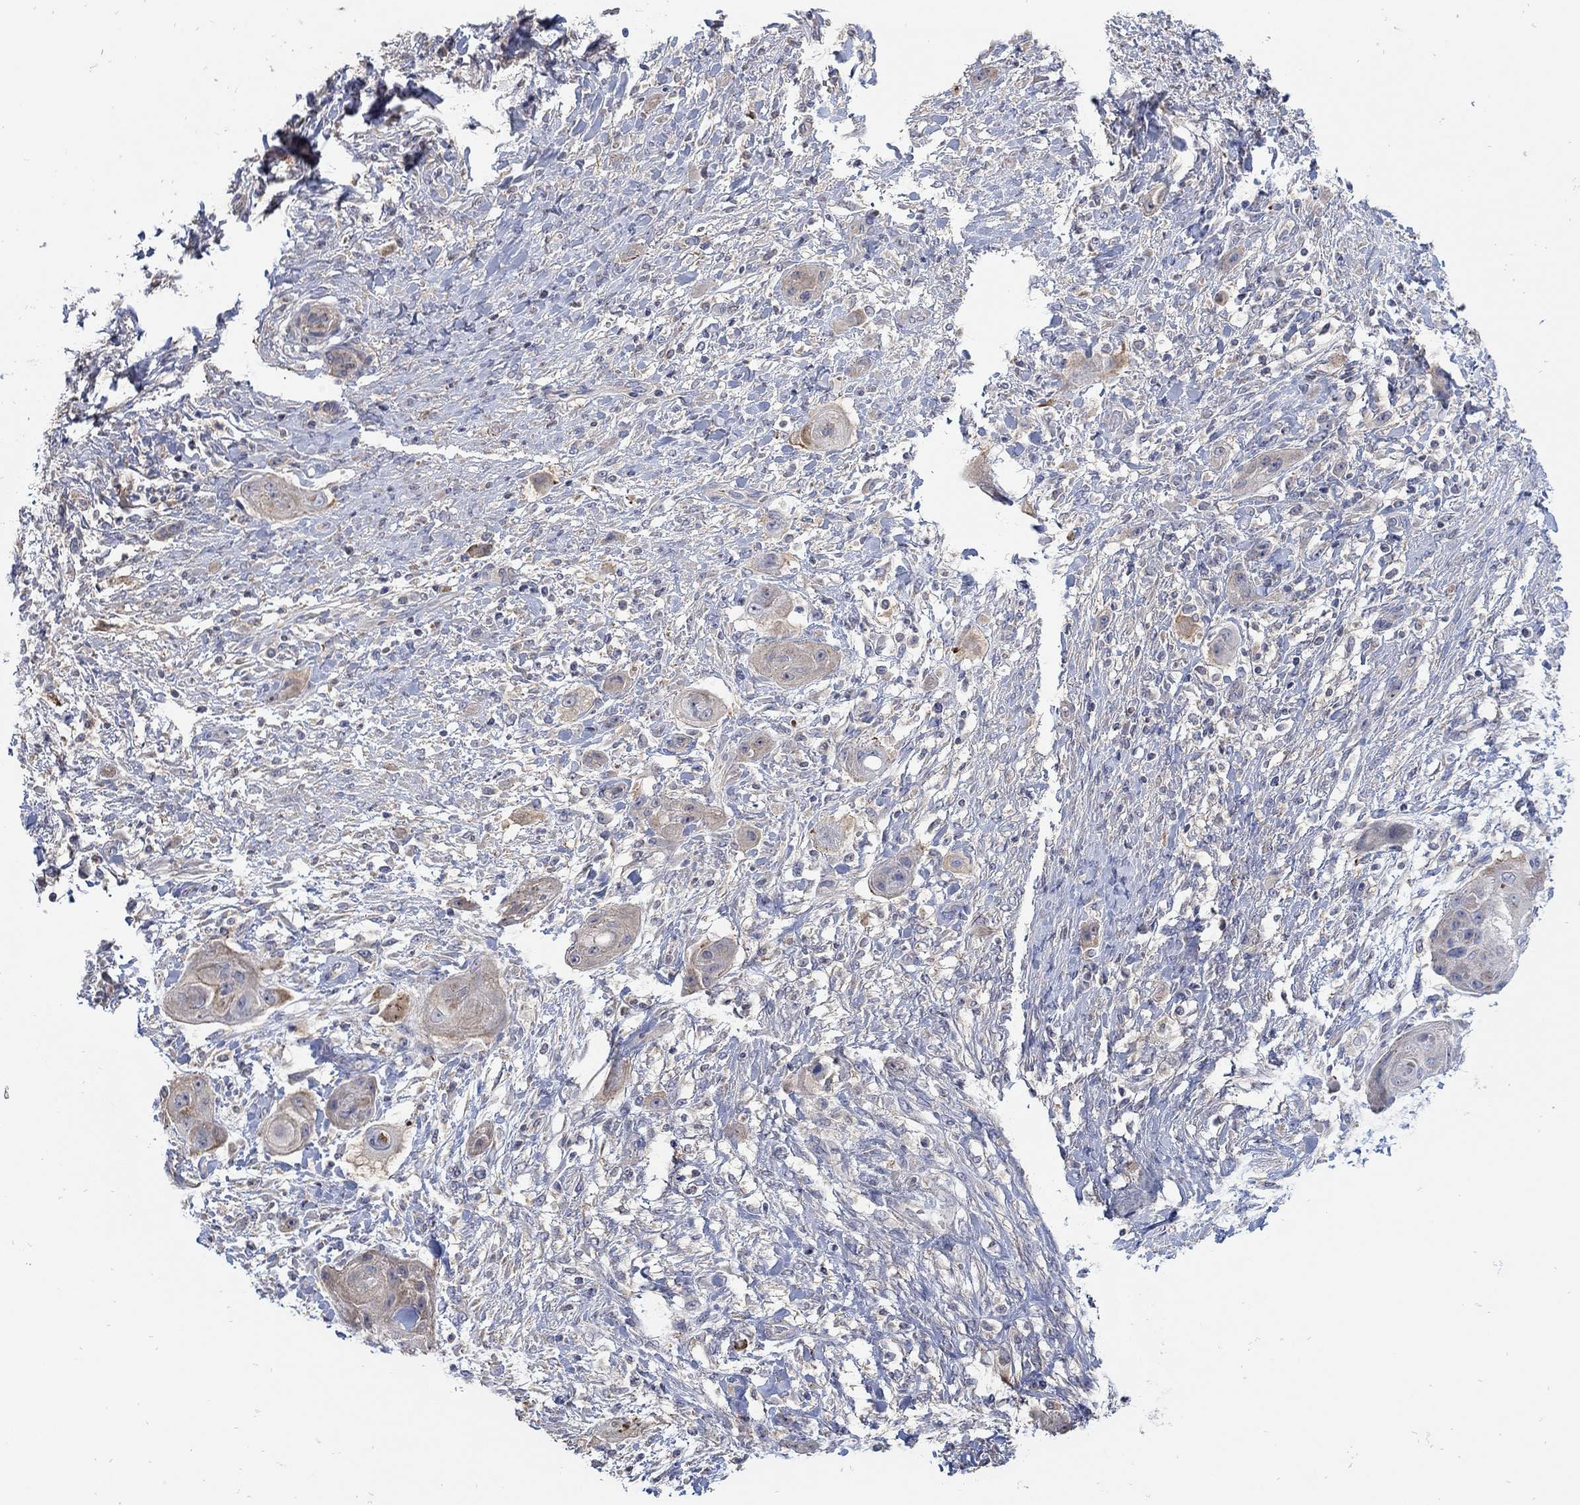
{"staining": {"intensity": "weak", "quantity": "25%-75%", "location": "cytoplasmic/membranous"}, "tissue": "skin cancer", "cell_type": "Tumor cells", "image_type": "cancer", "snomed": [{"axis": "morphology", "description": "Squamous cell carcinoma, NOS"}, {"axis": "topography", "description": "Skin"}], "caption": "Immunohistochemical staining of skin cancer (squamous cell carcinoma) reveals weak cytoplasmic/membranous protein expression in approximately 25%-75% of tumor cells.", "gene": "TEKT3", "patient": {"sex": "male", "age": 62}}